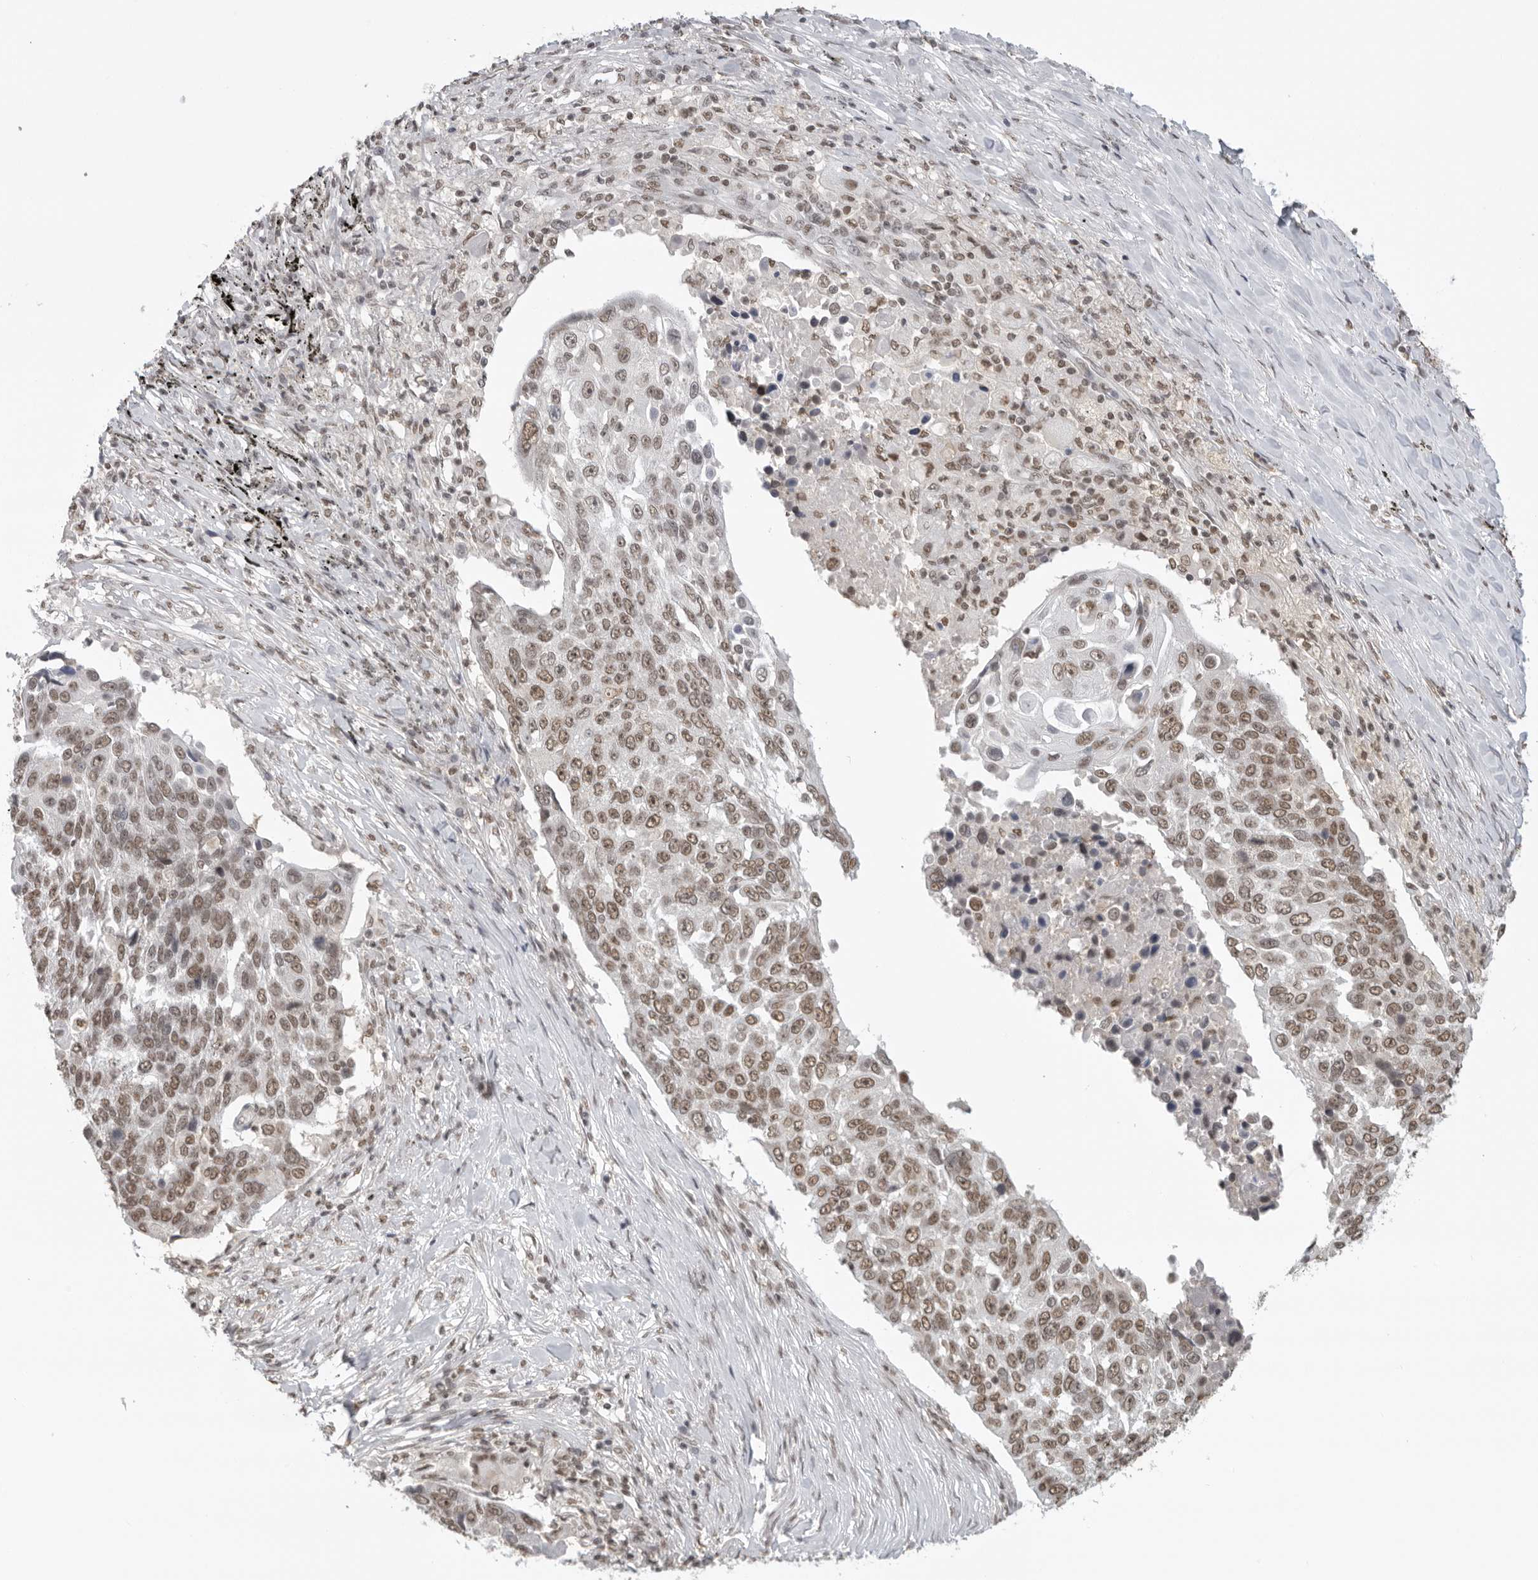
{"staining": {"intensity": "moderate", "quantity": ">75%", "location": "nuclear"}, "tissue": "lung cancer", "cell_type": "Tumor cells", "image_type": "cancer", "snomed": [{"axis": "morphology", "description": "Squamous cell carcinoma, NOS"}, {"axis": "topography", "description": "Lung"}], "caption": "High-power microscopy captured an IHC micrograph of lung cancer (squamous cell carcinoma), revealing moderate nuclear staining in about >75% of tumor cells.", "gene": "RPA2", "patient": {"sex": "male", "age": 66}}